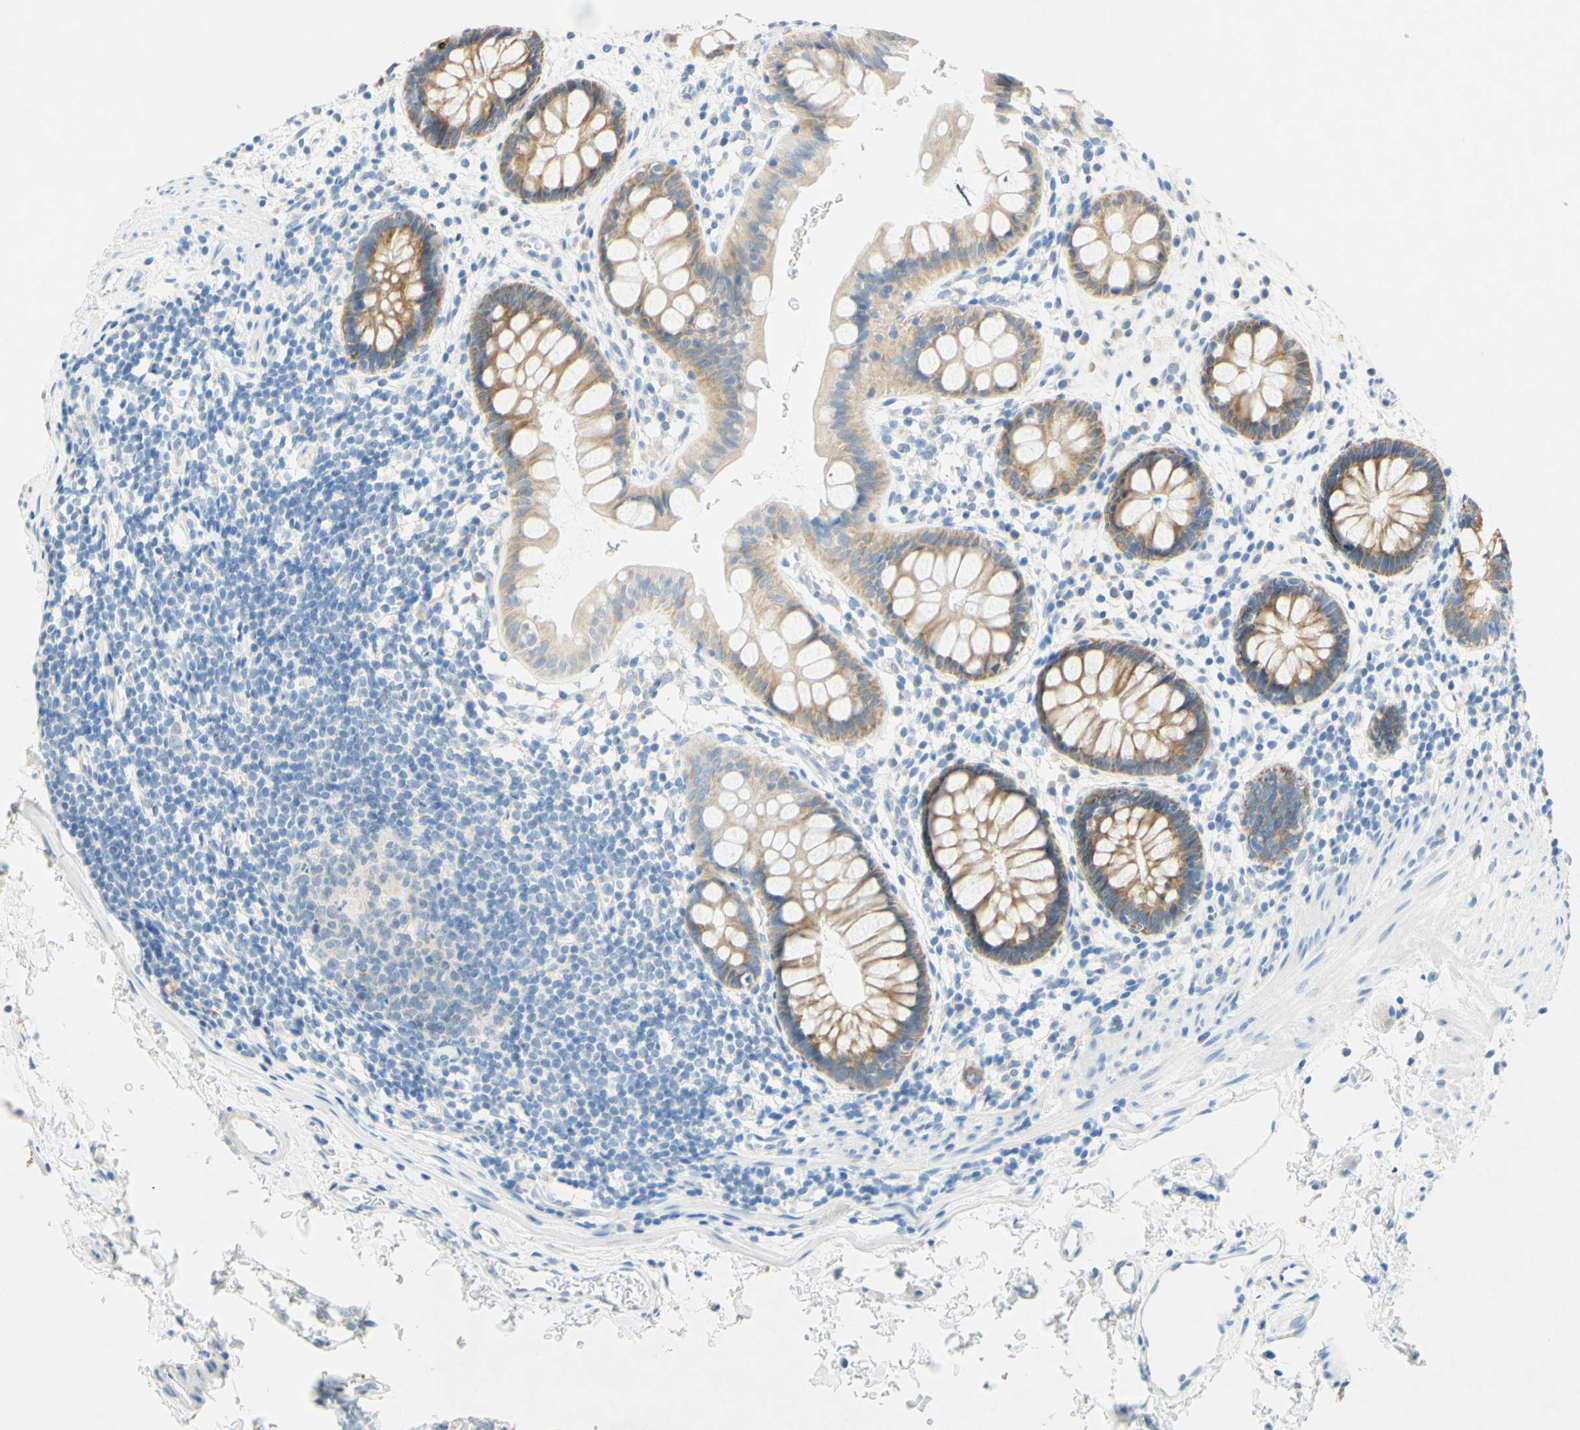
{"staining": {"intensity": "weak", "quantity": ">75%", "location": "cytoplasmic/membranous"}, "tissue": "rectum", "cell_type": "Glandular cells", "image_type": "normal", "snomed": [{"axis": "morphology", "description": "Normal tissue, NOS"}, {"axis": "topography", "description": "Rectum"}], "caption": "Rectum was stained to show a protein in brown. There is low levels of weak cytoplasmic/membranous staining in about >75% of glandular cells. (Brightfield microscopy of DAB IHC at high magnification).", "gene": "SLC46A1", "patient": {"sex": "female", "age": 46}}